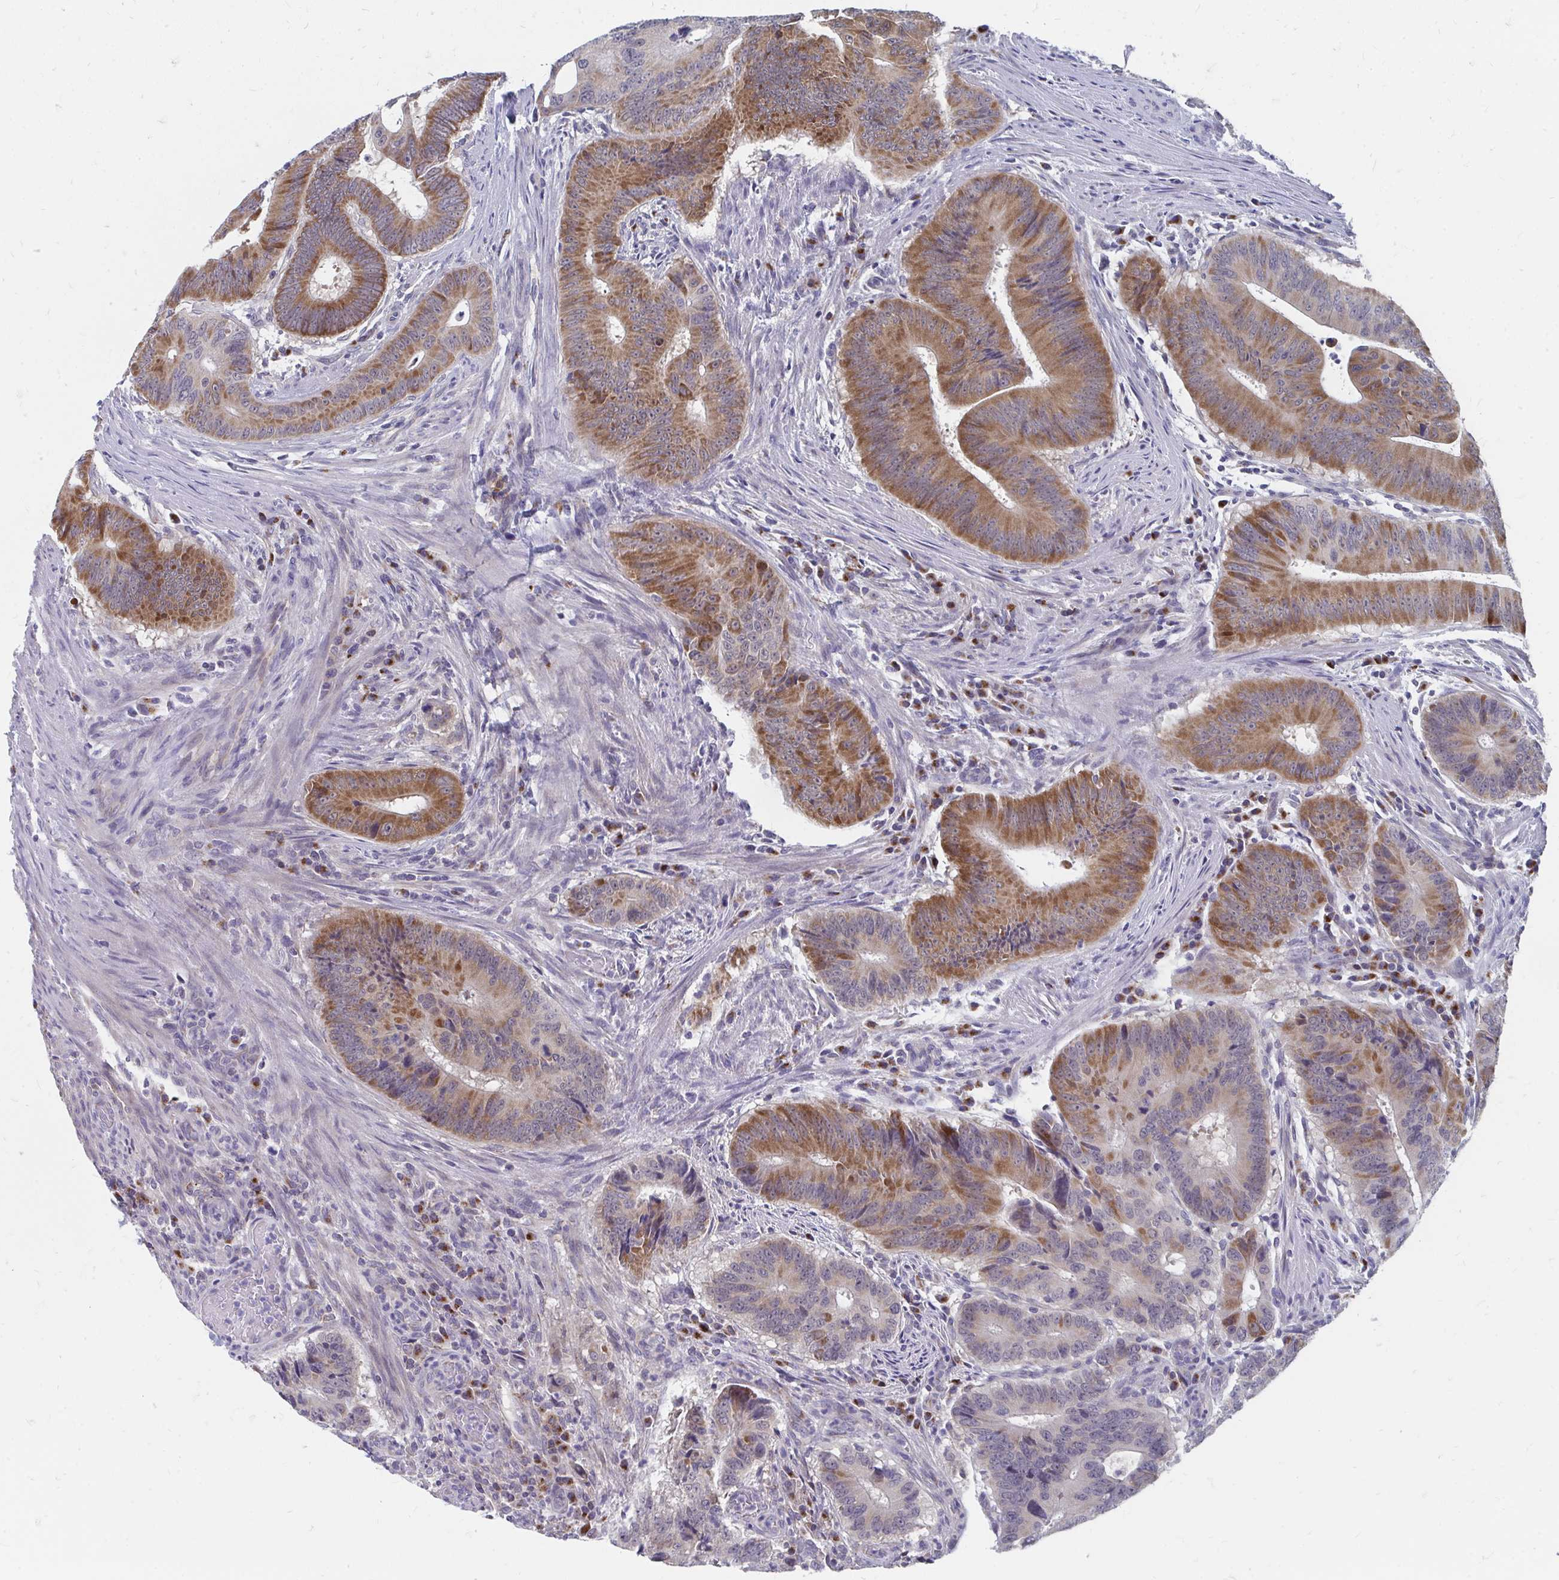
{"staining": {"intensity": "moderate", "quantity": "25%-75%", "location": "cytoplasmic/membranous"}, "tissue": "colorectal cancer", "cell_type": "Tumor cells", "image_type": "cancer", "snomed": [{"axis": "morphology", "description": "Adenocarcinoma, NOS"}, {"axis": "topography", "description": "Colon"}], "caption": "This micrograph exhibits immunohistochemistry staining of colorectal cancer (adenocarcinoma), with medium moderate cytoplasmic/membranous staining in about 25%-75% of tumor cells.", "gene": "PABIR3", "patient": {"sex": "male", "age": 62}}